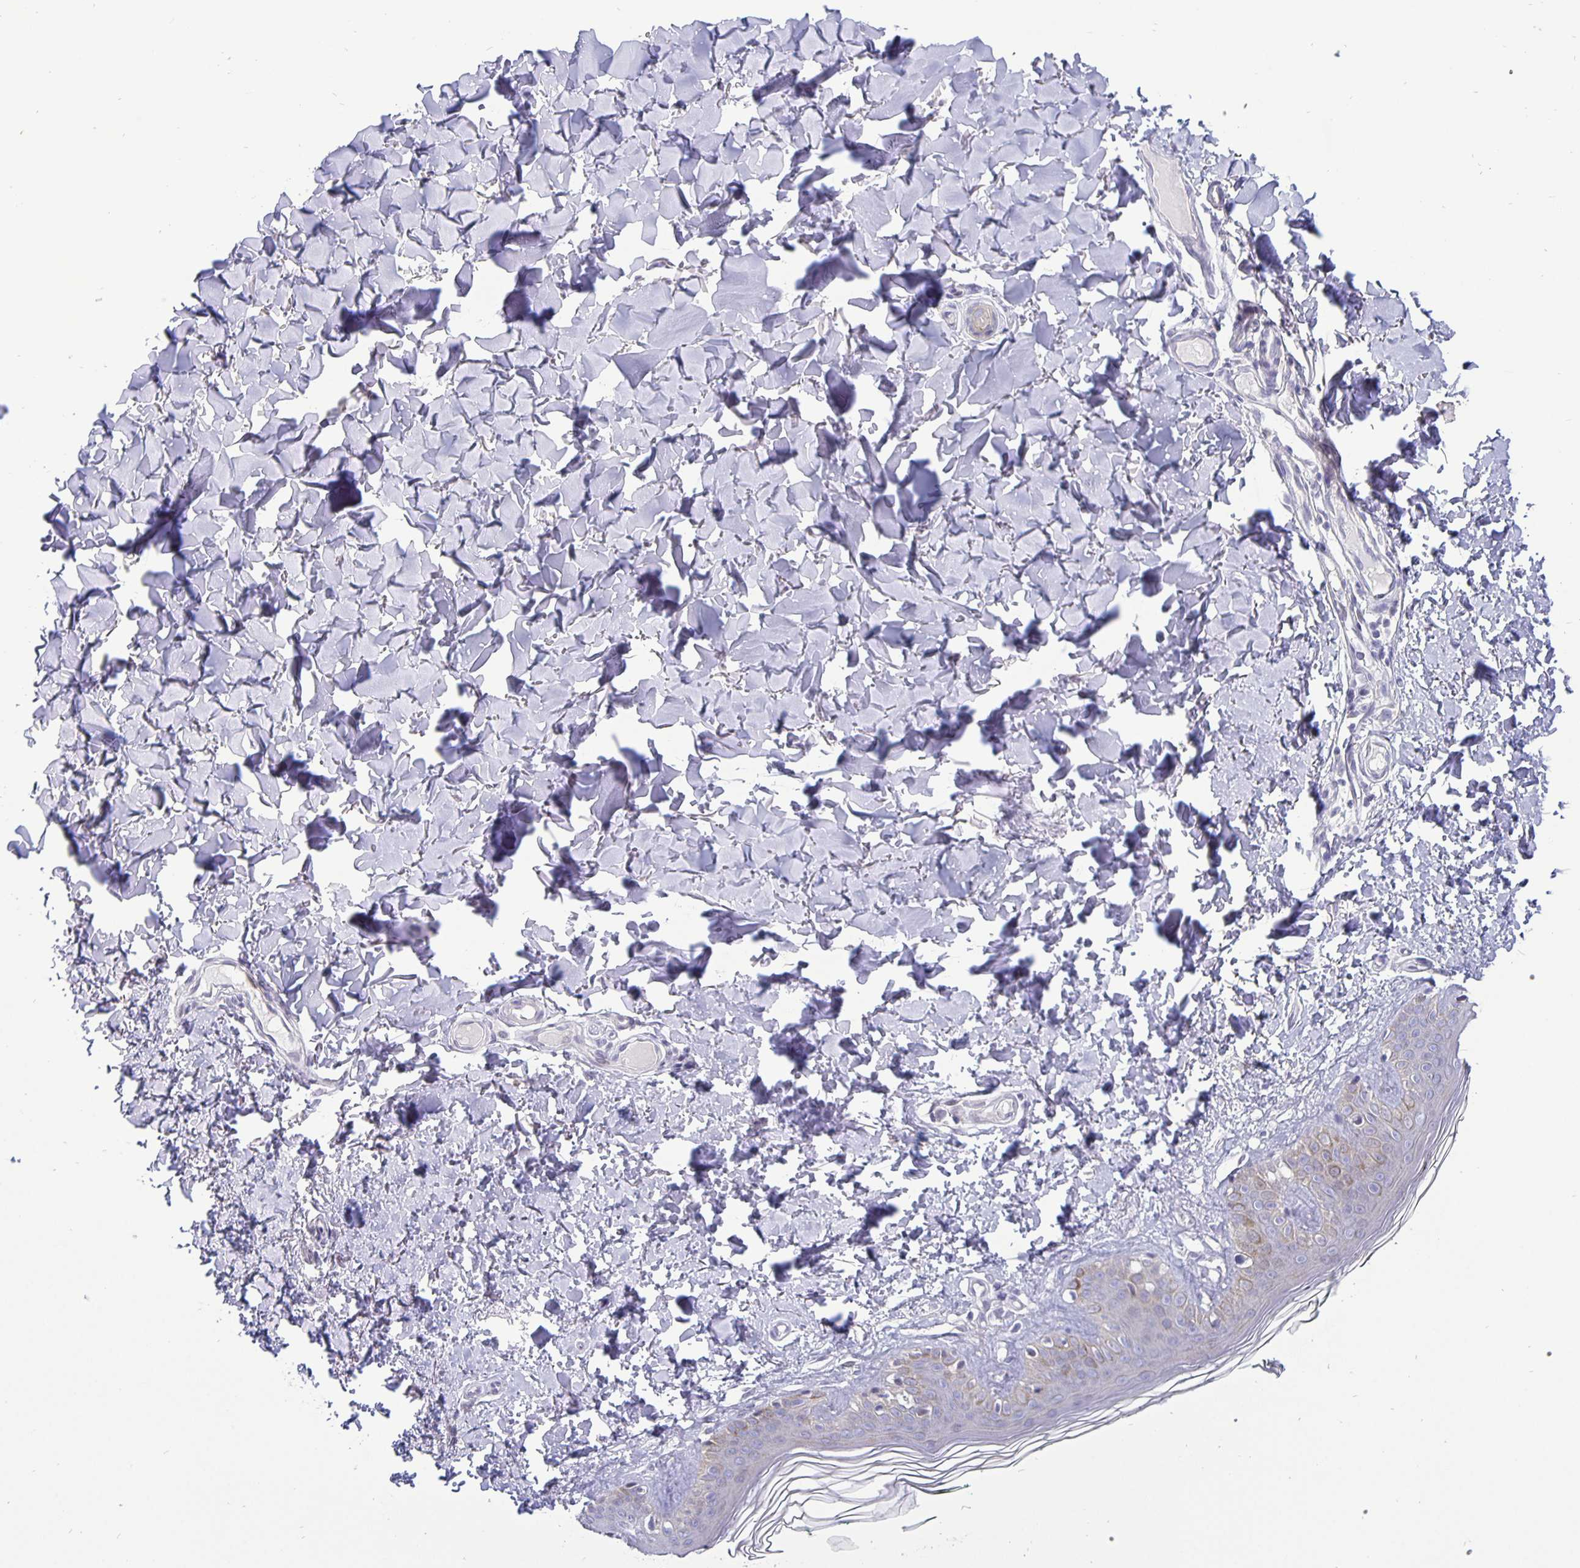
{"staining": {"intensity": "negative", "quantity": "none", "location": "none"}, "tissue": "skin", "cell_type": "Fibroblasts", "image_type": "normal", "snomed": [{"axis": "morphology", "description": "Normal tissue, NOS"}, {"axis": "topography", "description": "Skin"}, {"axis": "topography", "description": "Peripheral nerve tissue"}], "caption": "Protein analysis of benign skin shows no significant staining in fibroblasts. (DAB immunohistochemistry visualized using brightfield microscopy, high magnification).", "gene": "ERBB2", "patient": {"sex": "female", "age": 45}}